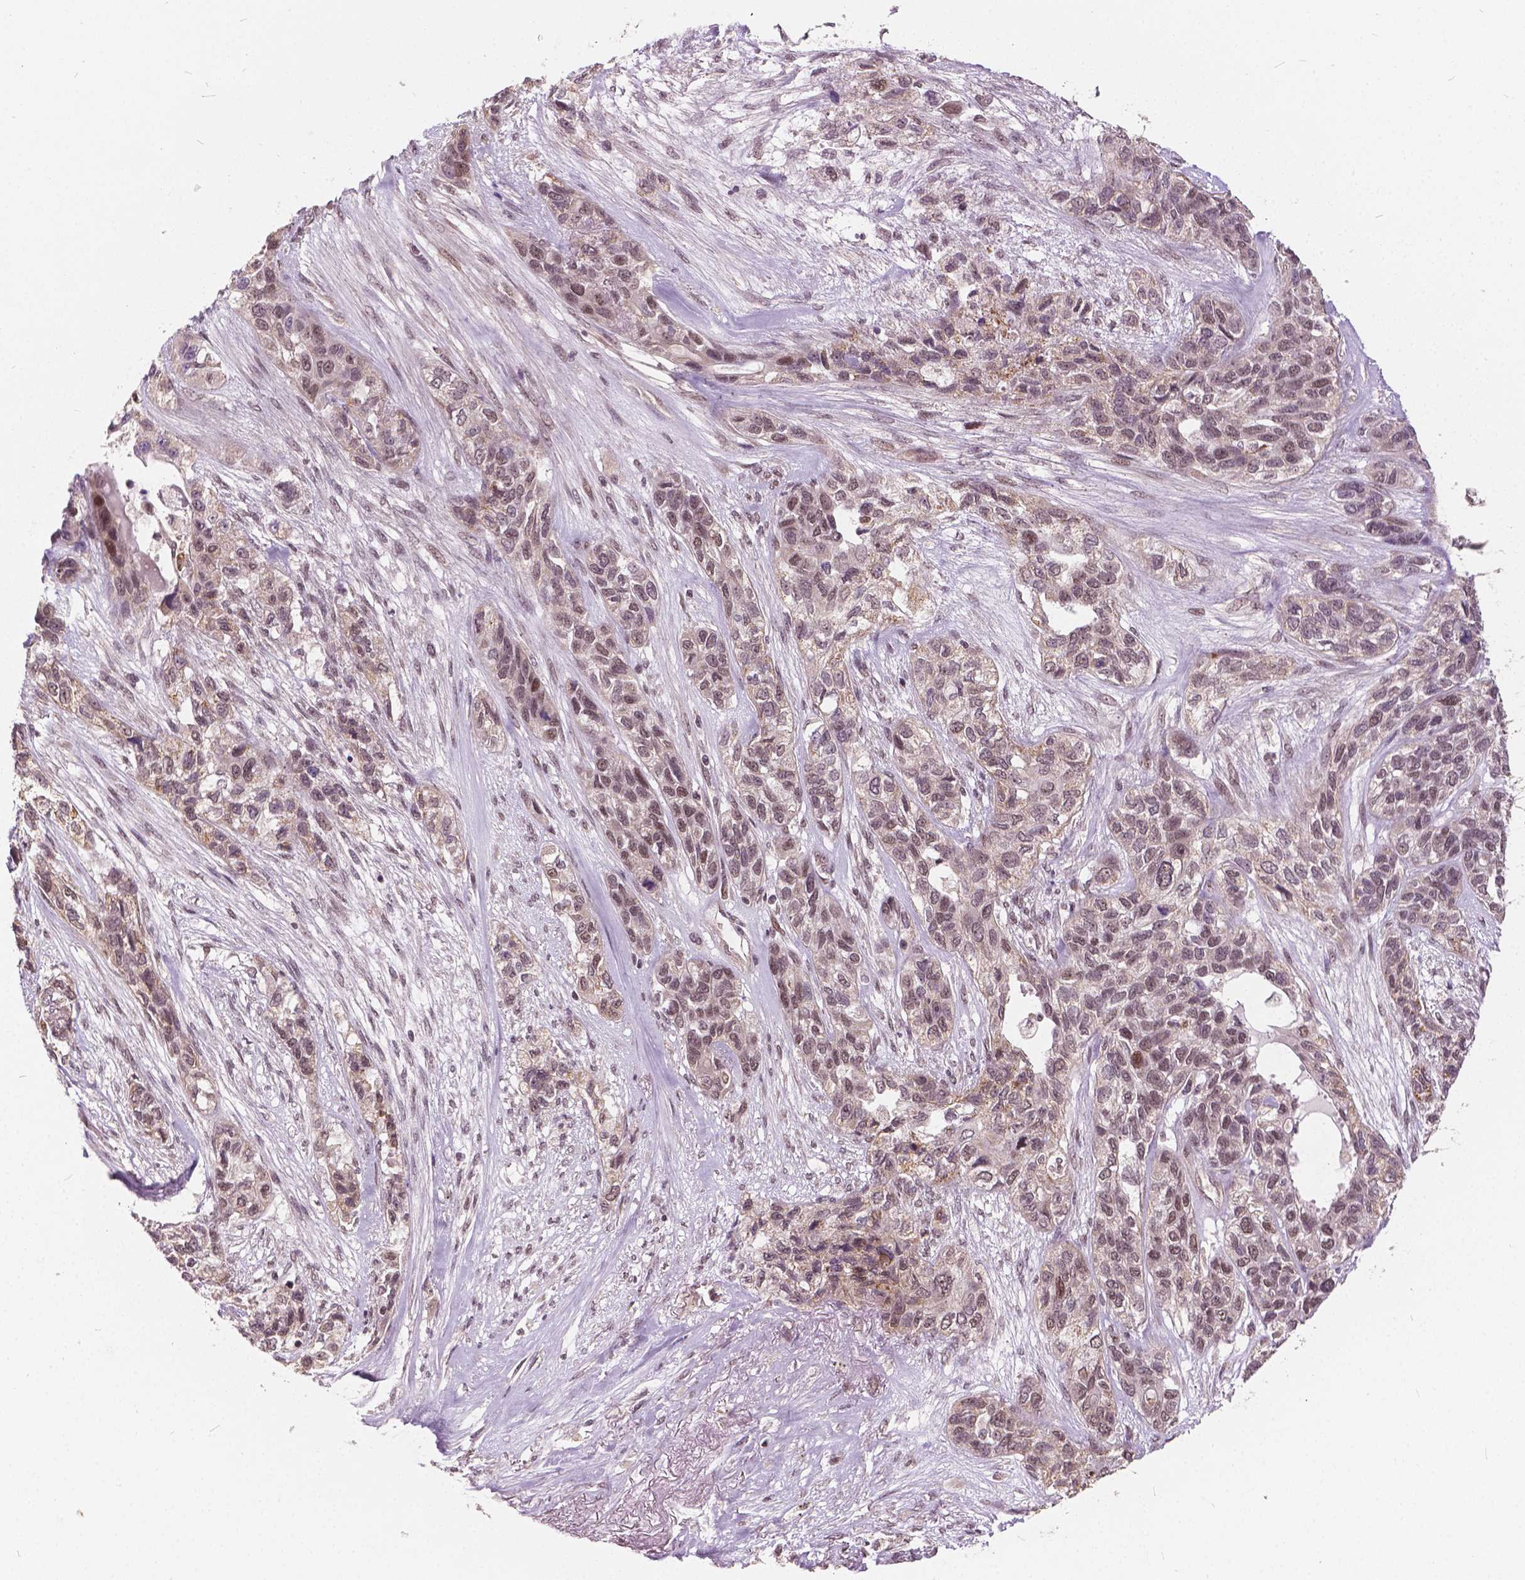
{"staining": {"intensity": "weak", "quantity": ">75%", "location": "nuclear"}, "tissue": "lung cancer", "cell_type": "Tumor cells", "image_type": "cancer", "snomed": [{"axis": "morphology", "description": "Squamous cell carcinoma, NOS"}, {"axis": "topography", "description": "Lung"}], "caption": "An image of squamous cell carcinoma (lung) stained for a protein reveals weak nuclear brown staining in tumor cells. Immunohistochemistry stains the protein in brown and the nuclei are stained blue.", "gene": "GPS2", "patient": {"sex": "female", "age": 70}}